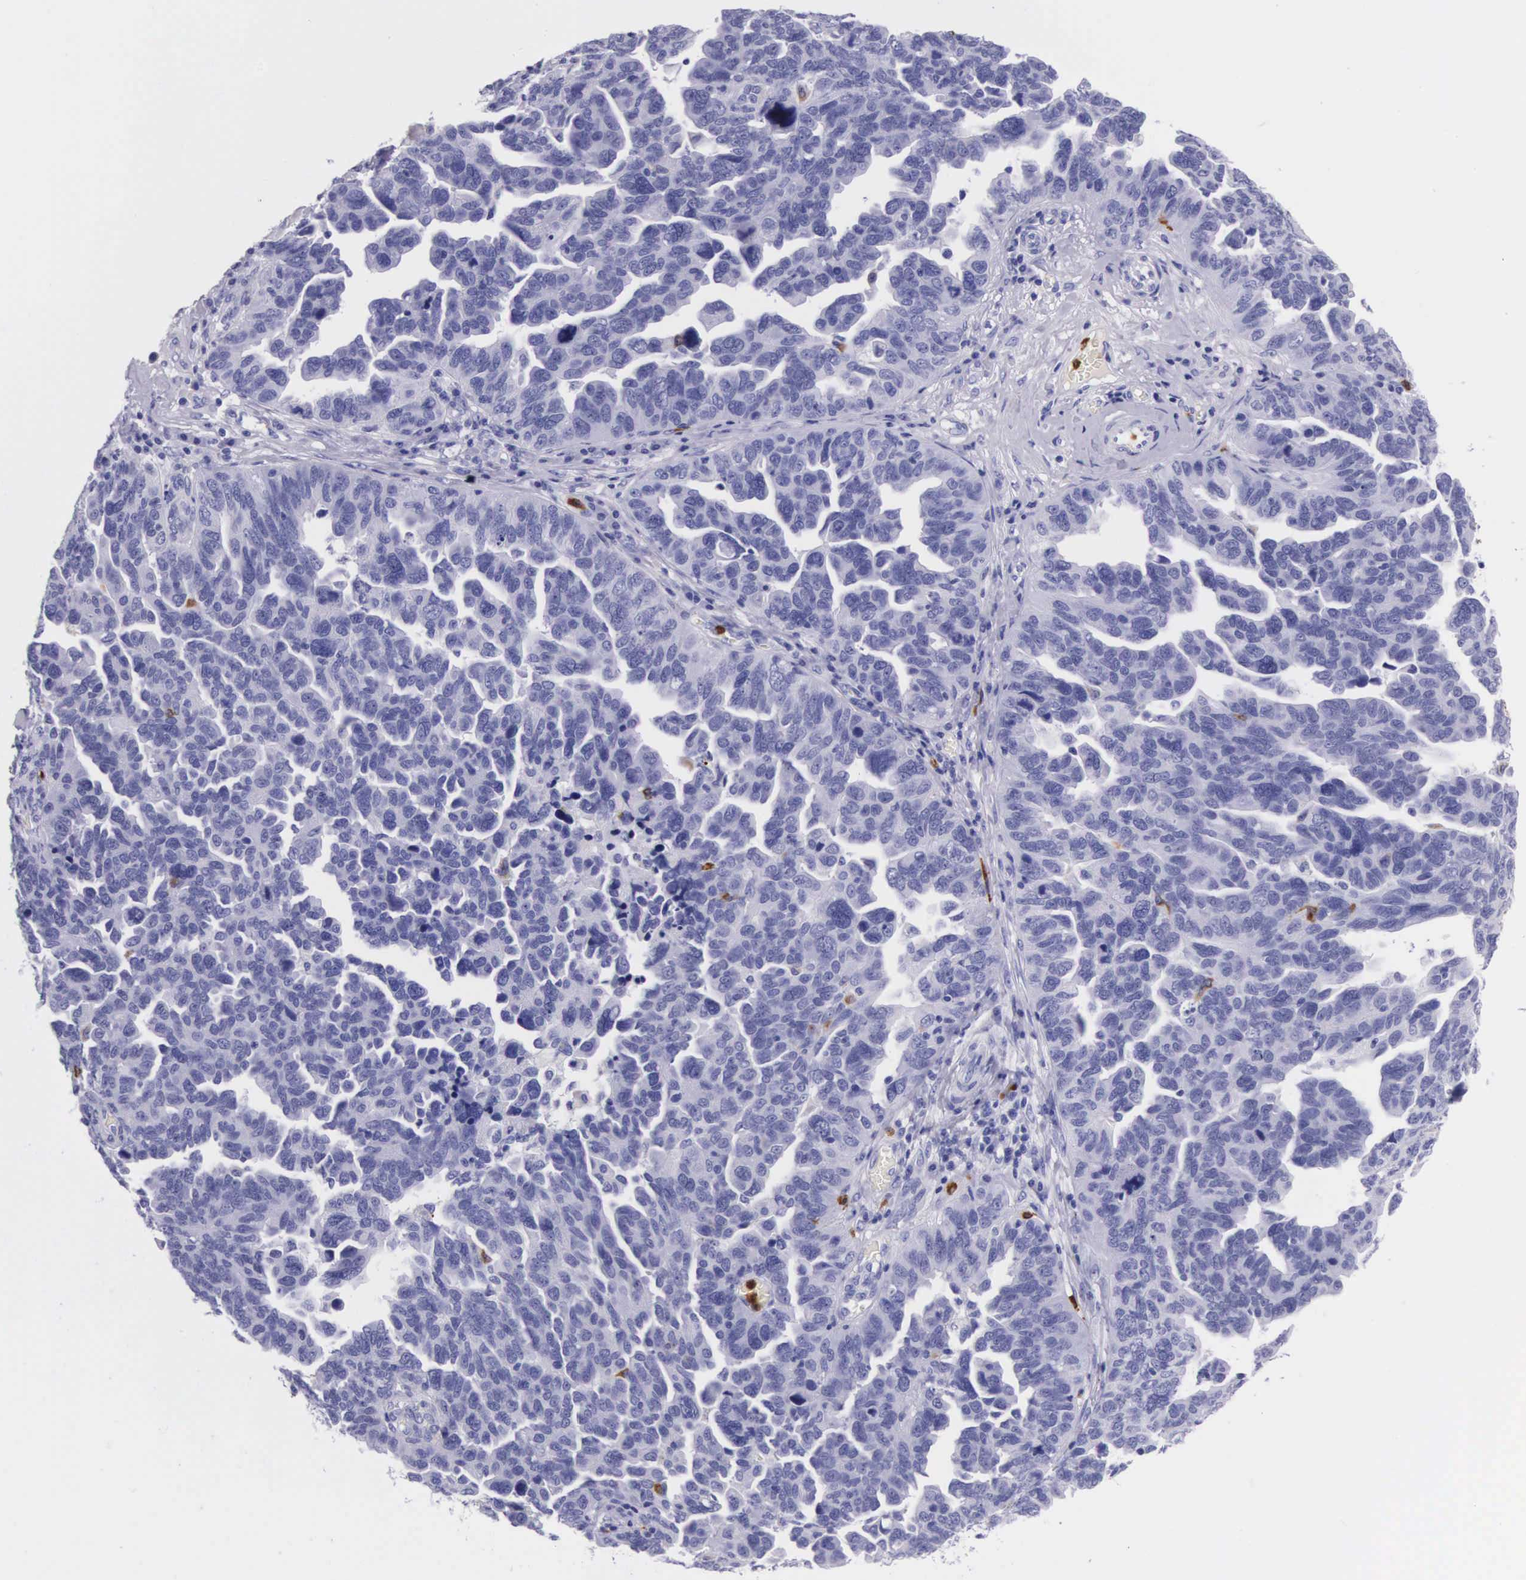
{"staining": {"intensity": "negative", "quantity": "none", "location": "none"}, "tissue": "ovarian cancer", "cell_type": "Tumor cells", "image_type": "cancer", "snomed": [{"axis": "morphology", "description": "Cystadenocarcinoma, serous, NOS"}, {"axis": "topography", "description": "Ovary"}], "caption": "Tumor cells show no significant staining in serous cystadenocarcinoma (ovarian).", "gene": "FCN1", "patient": {"sex": "female", "age": 64}}